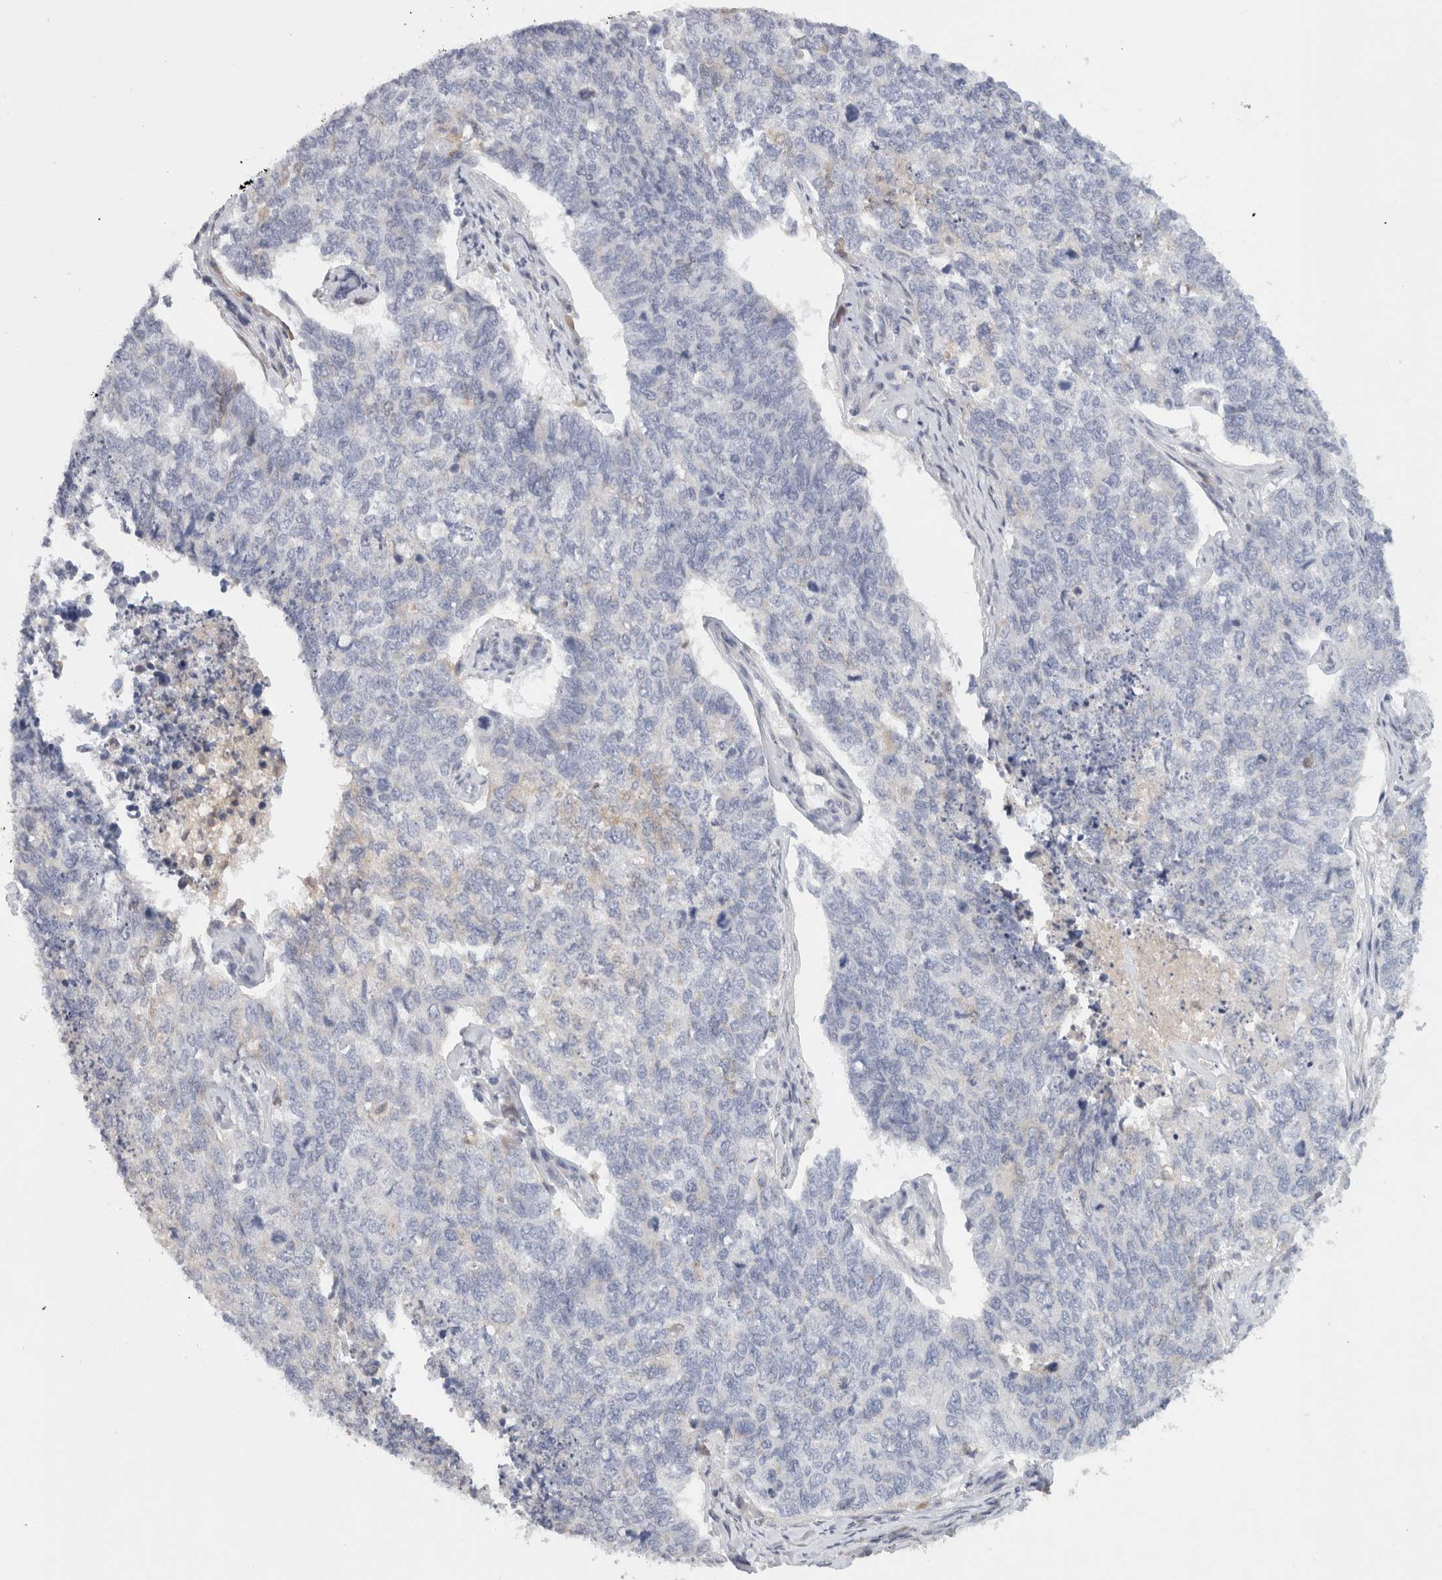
{"staining": {"intensity": "negative", "quantity": "none", "location": "none"}, "tissue": "cervical cancer", "cell_type": "Tumor cells", "image_type": "cancer", "snomed": [{"axis": "morphology", "description": "Squamous cell carcinoma, NOS"}, {"axis": "topography", "description": "Cervix"}], "caption": "There is no significant positivity in tumor cells of cervical cancer.", "gene": "STK31", "patient": {"sex": "female", "age": 63}}